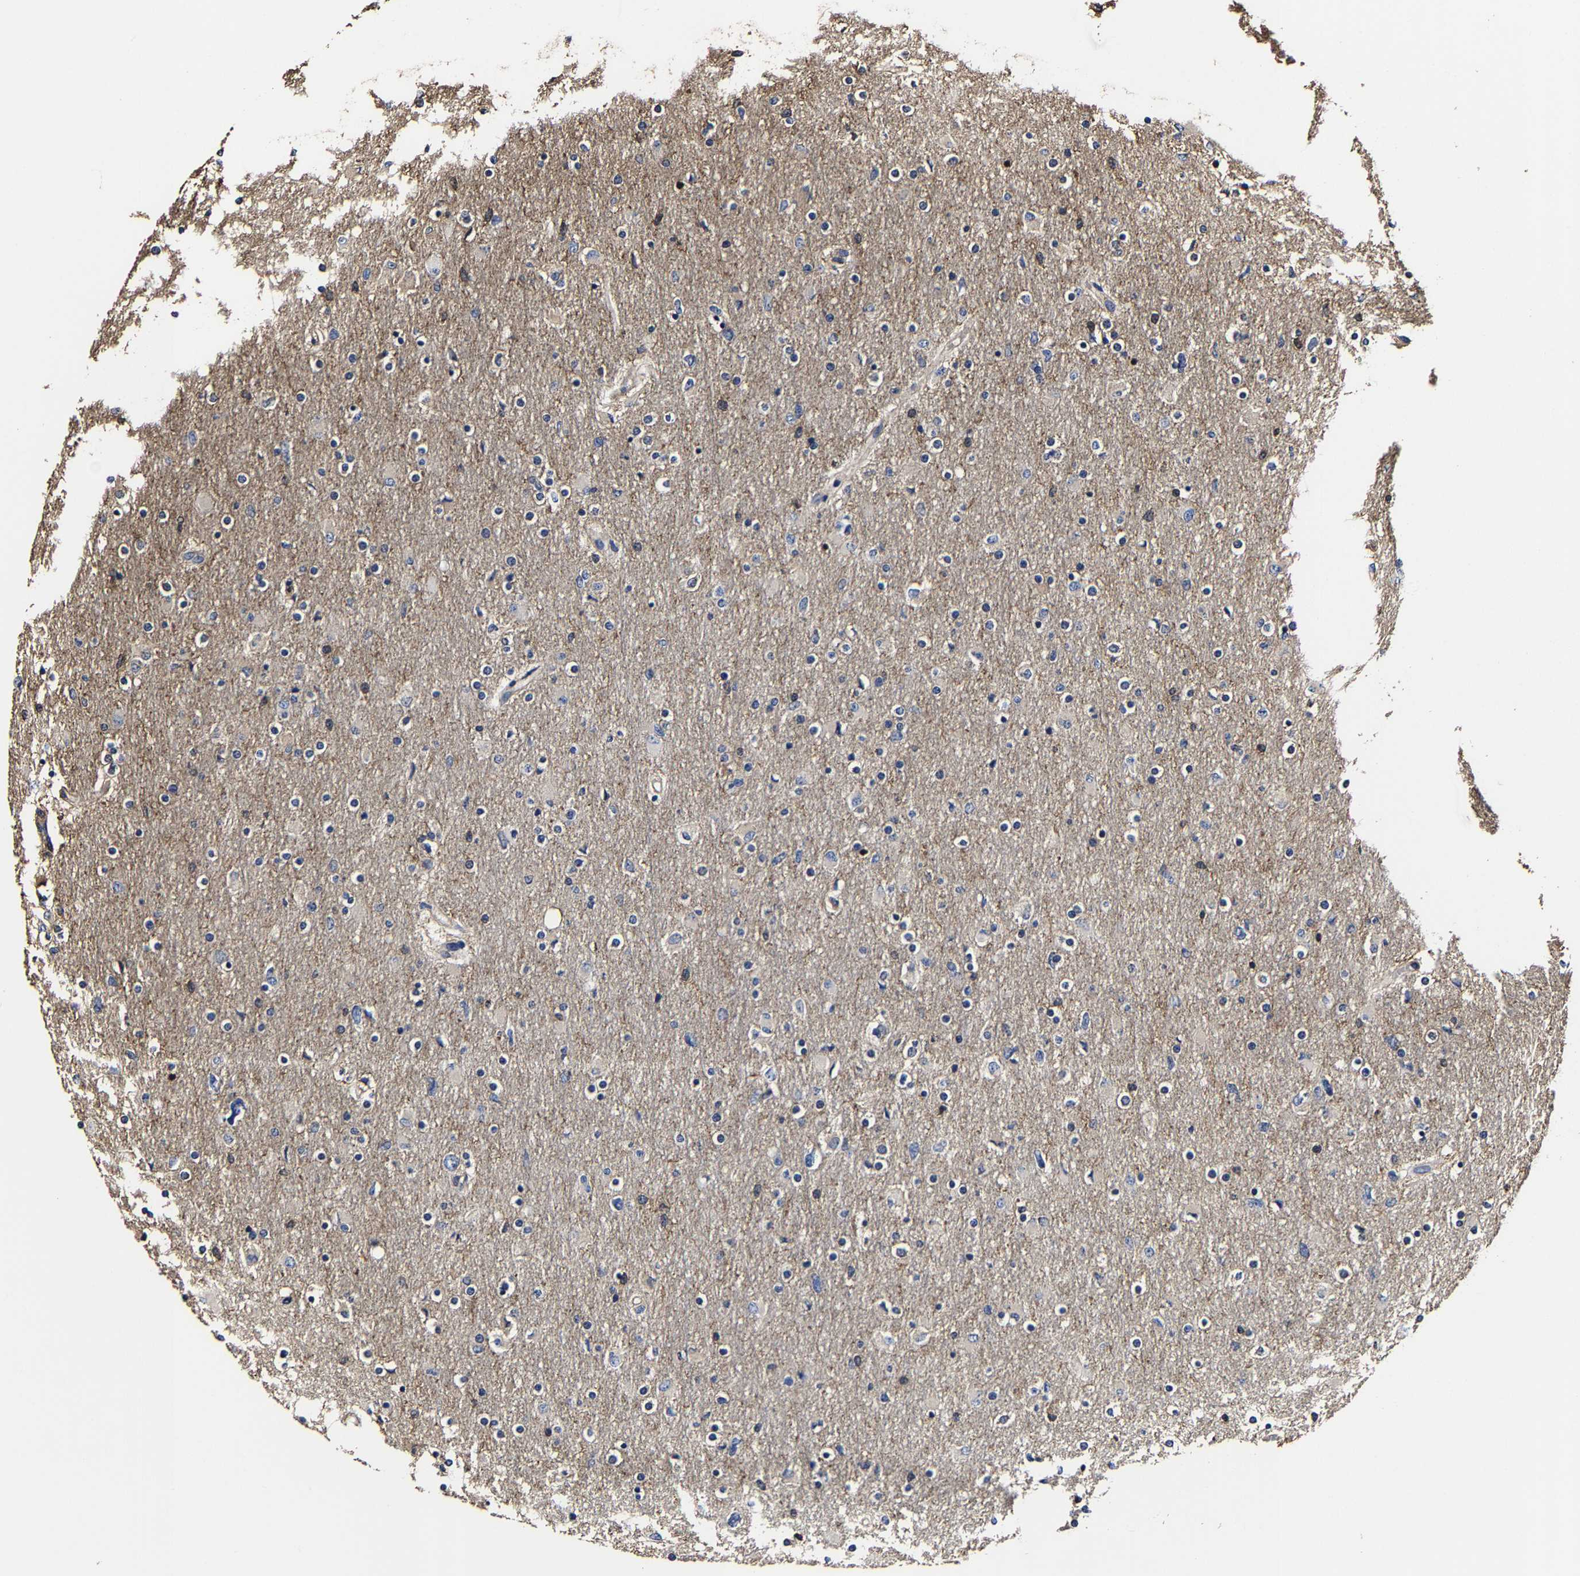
{"staining": {"intensity": "weak", "quantity": "<25%", "location": "cytoplasmic/membranous"}, "tissue": "glioma", "cell_type": "Tumor cells", "image_type": "cancer", "snomed": [{"axis": "morphology", "description": "Glioma, malignant, High grade"}, {"axis": "topography", "description": "Cerebral cortex"}], "caption": "Human malignant glioma (high-grade) stained for a protein using immunohistochemistry (IHC) exhibits no staining in tumor cells.", "gene": "SSH3", "patient": {"sex": "female", "age": 36}}